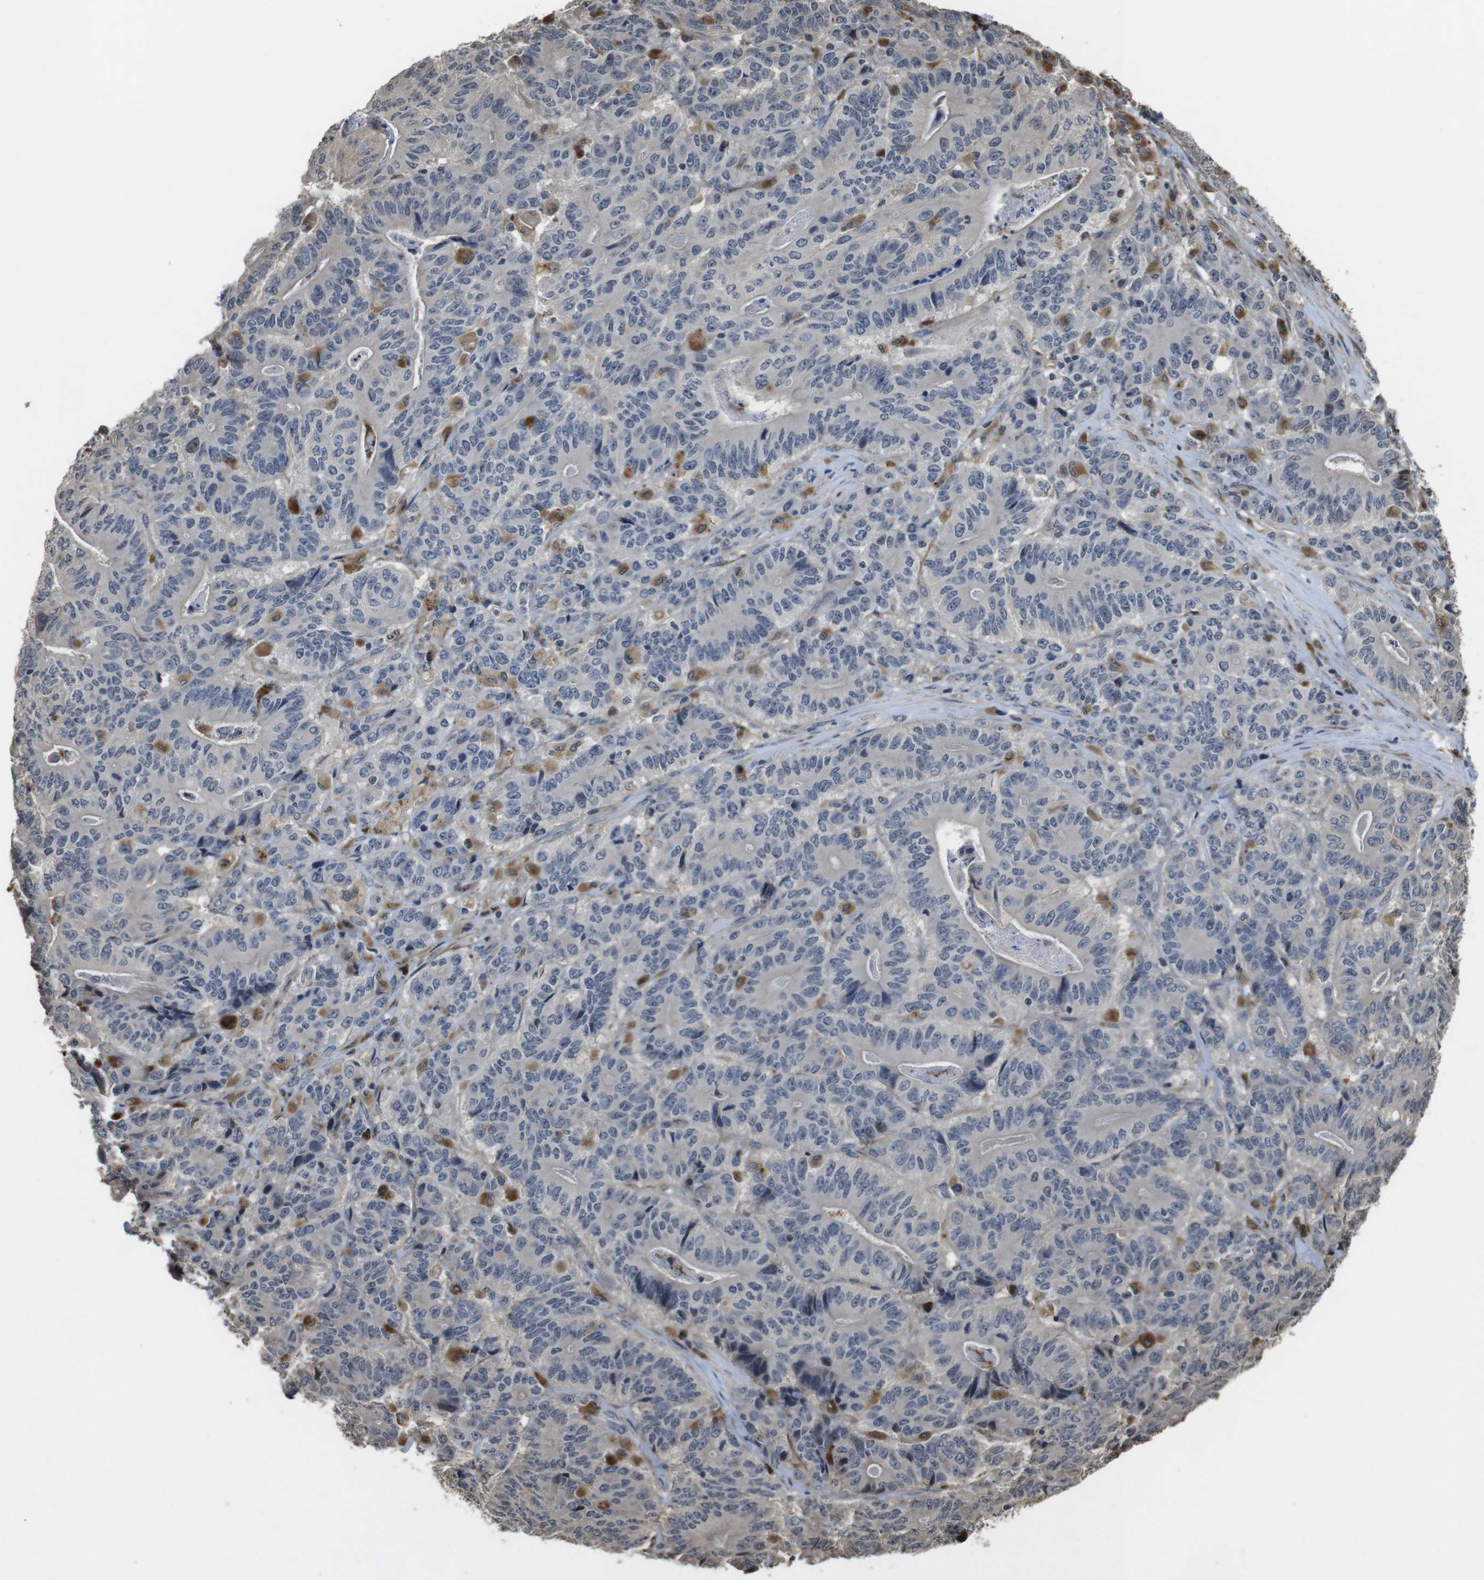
{"staining": {"intensity": "negative", "quantity": "none", "location": "none"}, "tissue": "stomach cancer", "cell_type": "Tumor cells", "image_type": "cancer", "snomed": [{"axis": "morphology", "description": "Adenocarcinoma, NOS"}, {"axis": "topography", "description": "Stomach"}], "caption": "The photomicrograph demonstrates no significant staining in tumor cells of stomach adenocarcinoma. (Immunohistochemistry, brightfield microscopy, high magnification).", "gene": "FZD10", "patient": {"sex": "female", "age": 73}}